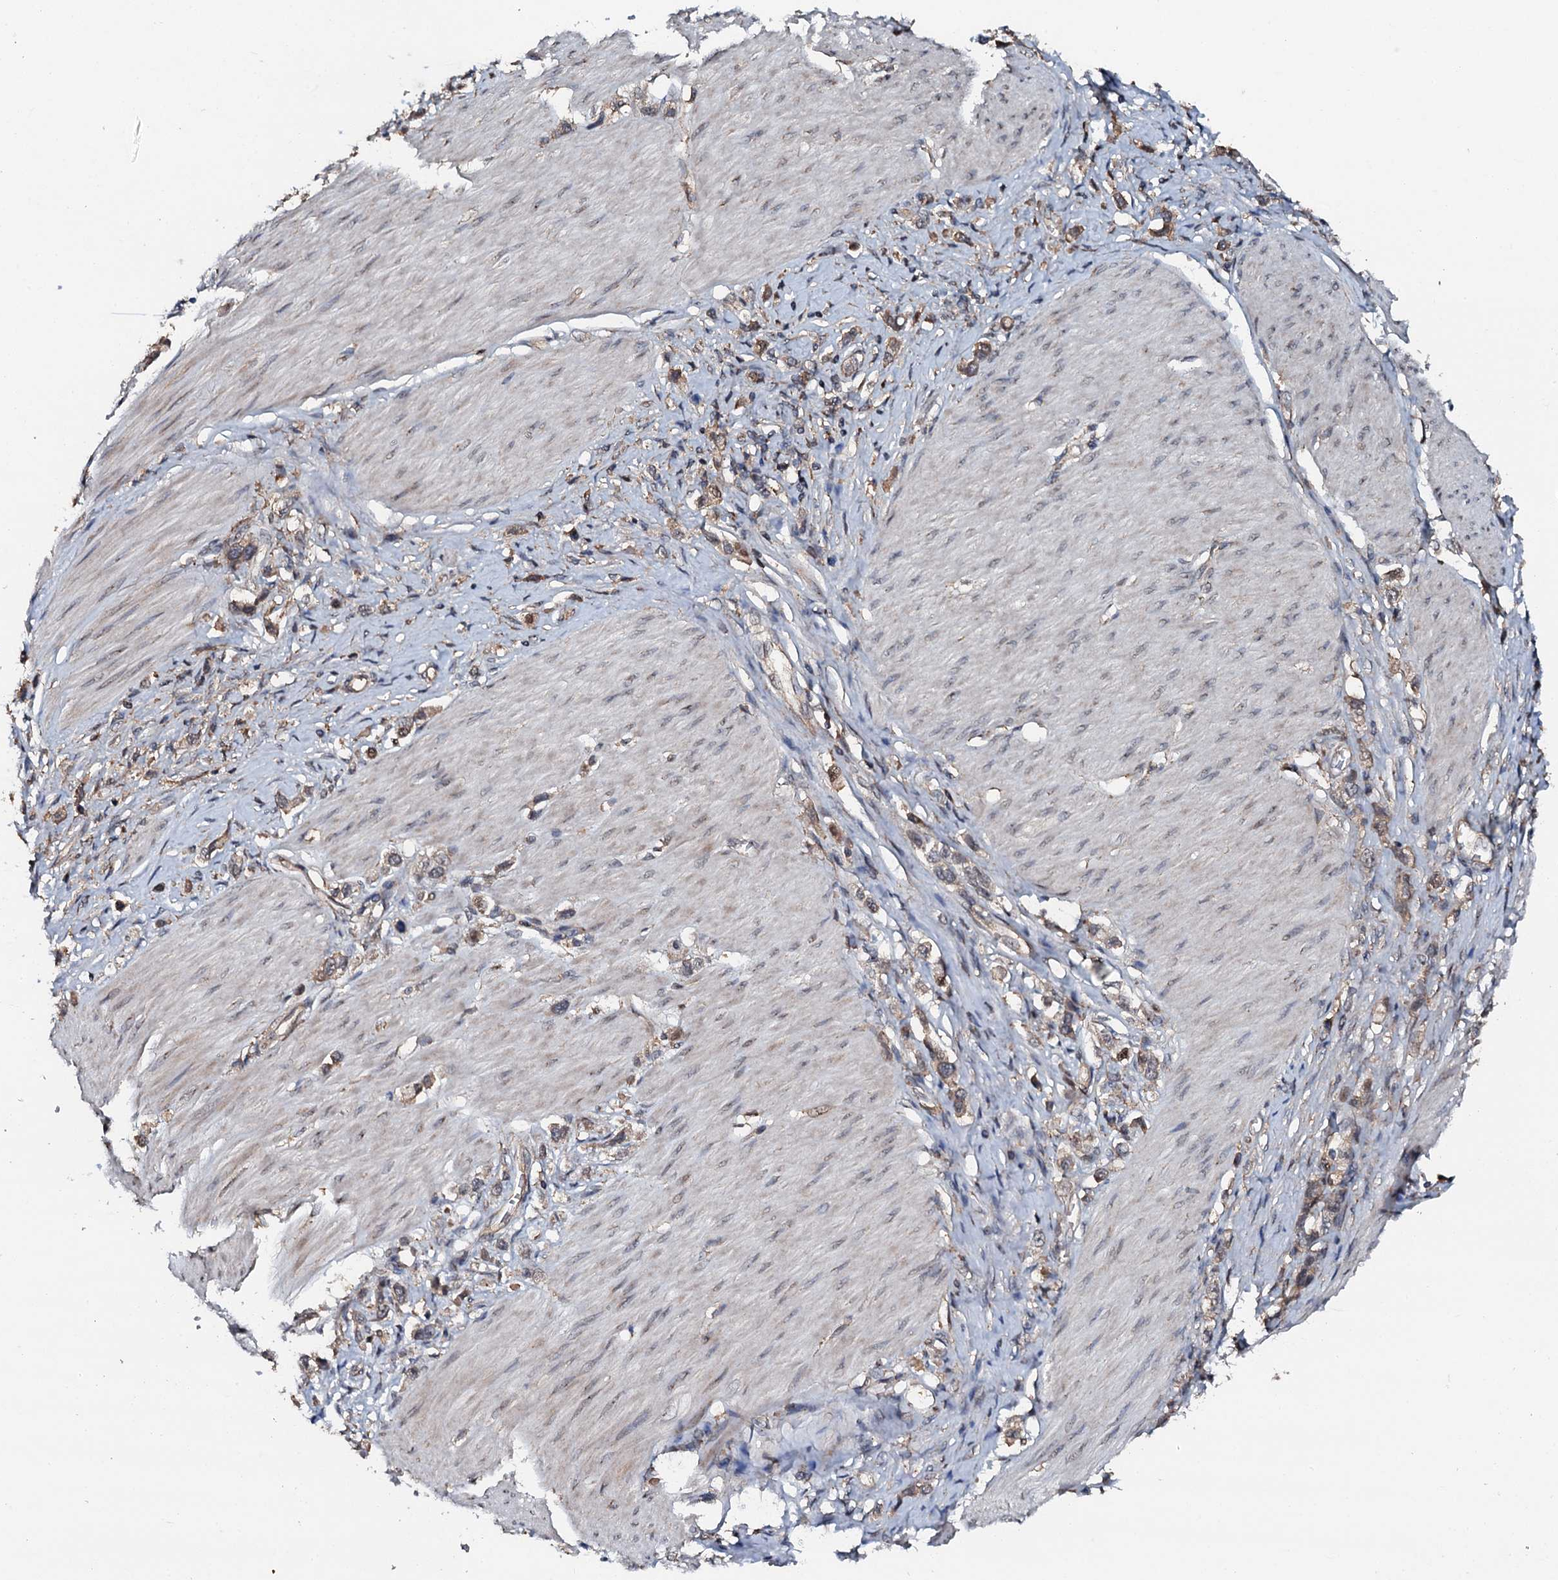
{"staining": {"intensity": "weak", "quantity": ">75%", "location": "cytoplasmic/membranous"}, "tissue": "stomach cancer", "cell_type": "Tumor cells", "image_type": "cancer", "snomed": [{"axis": "morphology", "description": "Normal tissue, NOS"}, {"axis": "morphology", "description": "Adenocarcinoma, NOS"}, {"axis": "topography", "description": "Stomach, upper"}, {"axis": "topography", "description": "Stomach"}], "caption": "High-power microscopy captured an immunohistochemistry photomicrograph of stomach cancer, revealing weak cytoplasmic/membranous positivity in about >75% of tumor cells. (Brightfield microscopy of DAB IHC at high magnification).", "gene": "FLYWCH1", "patient": {"sex": "female", "age": 65}}